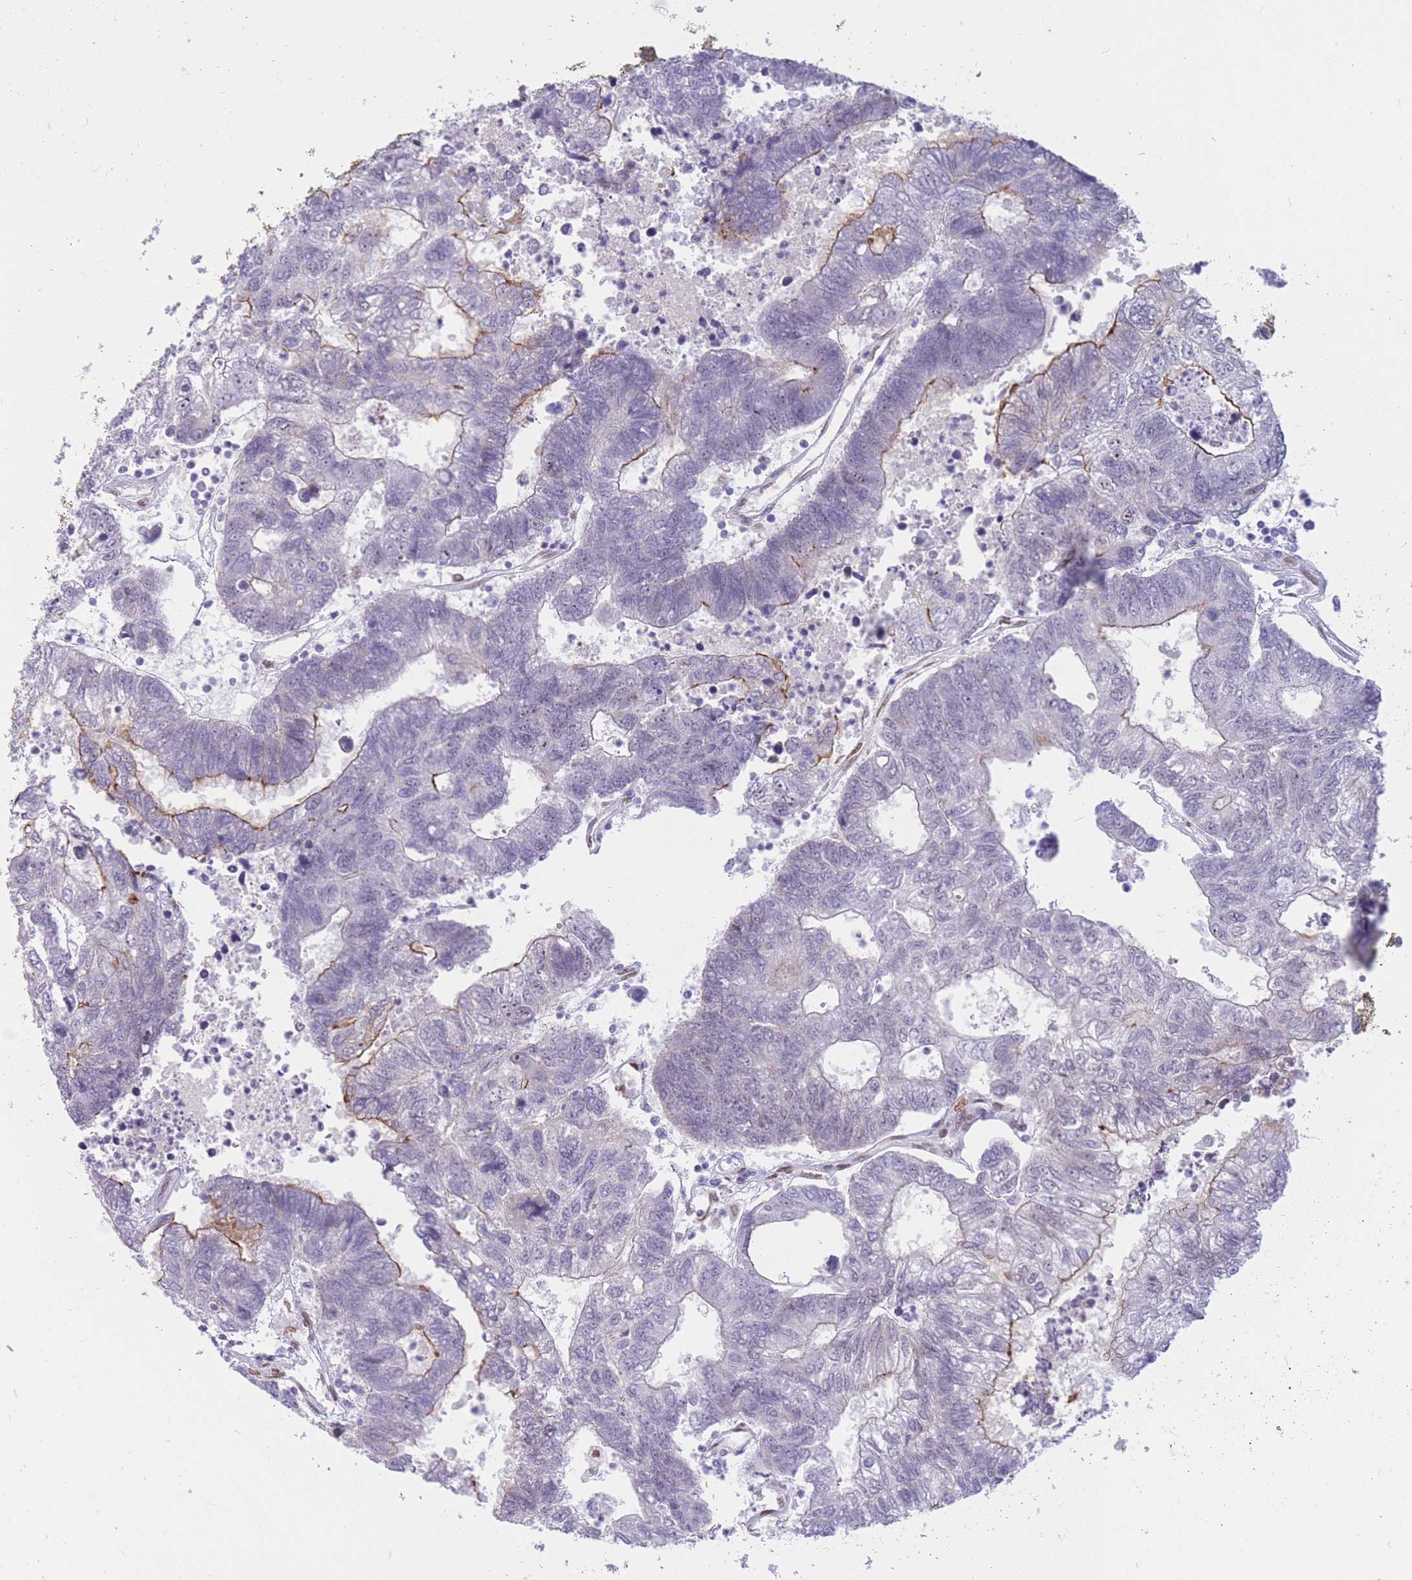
{"staining": {"intensity": "strong", "quantity": "25%-75%", "location": "cytoplasmic/membranous"}, "tissue": "colorectal cancer", "cell_type": "Tumor cells", "image_type": "cancer", "snomed": [{"axis": "morphology", "description": "Adenocarcinoma, NOS"}, {"axis": "topography", "description": "Colon"}], "caption": "Protein expression analysis of colorectal cancer reveals strong cytoplasmic/membranous positivity in approximately 25%-75% of tumor cells.", "gene": "HOOK2", "patient": {"sex": "female", "age": 48}}